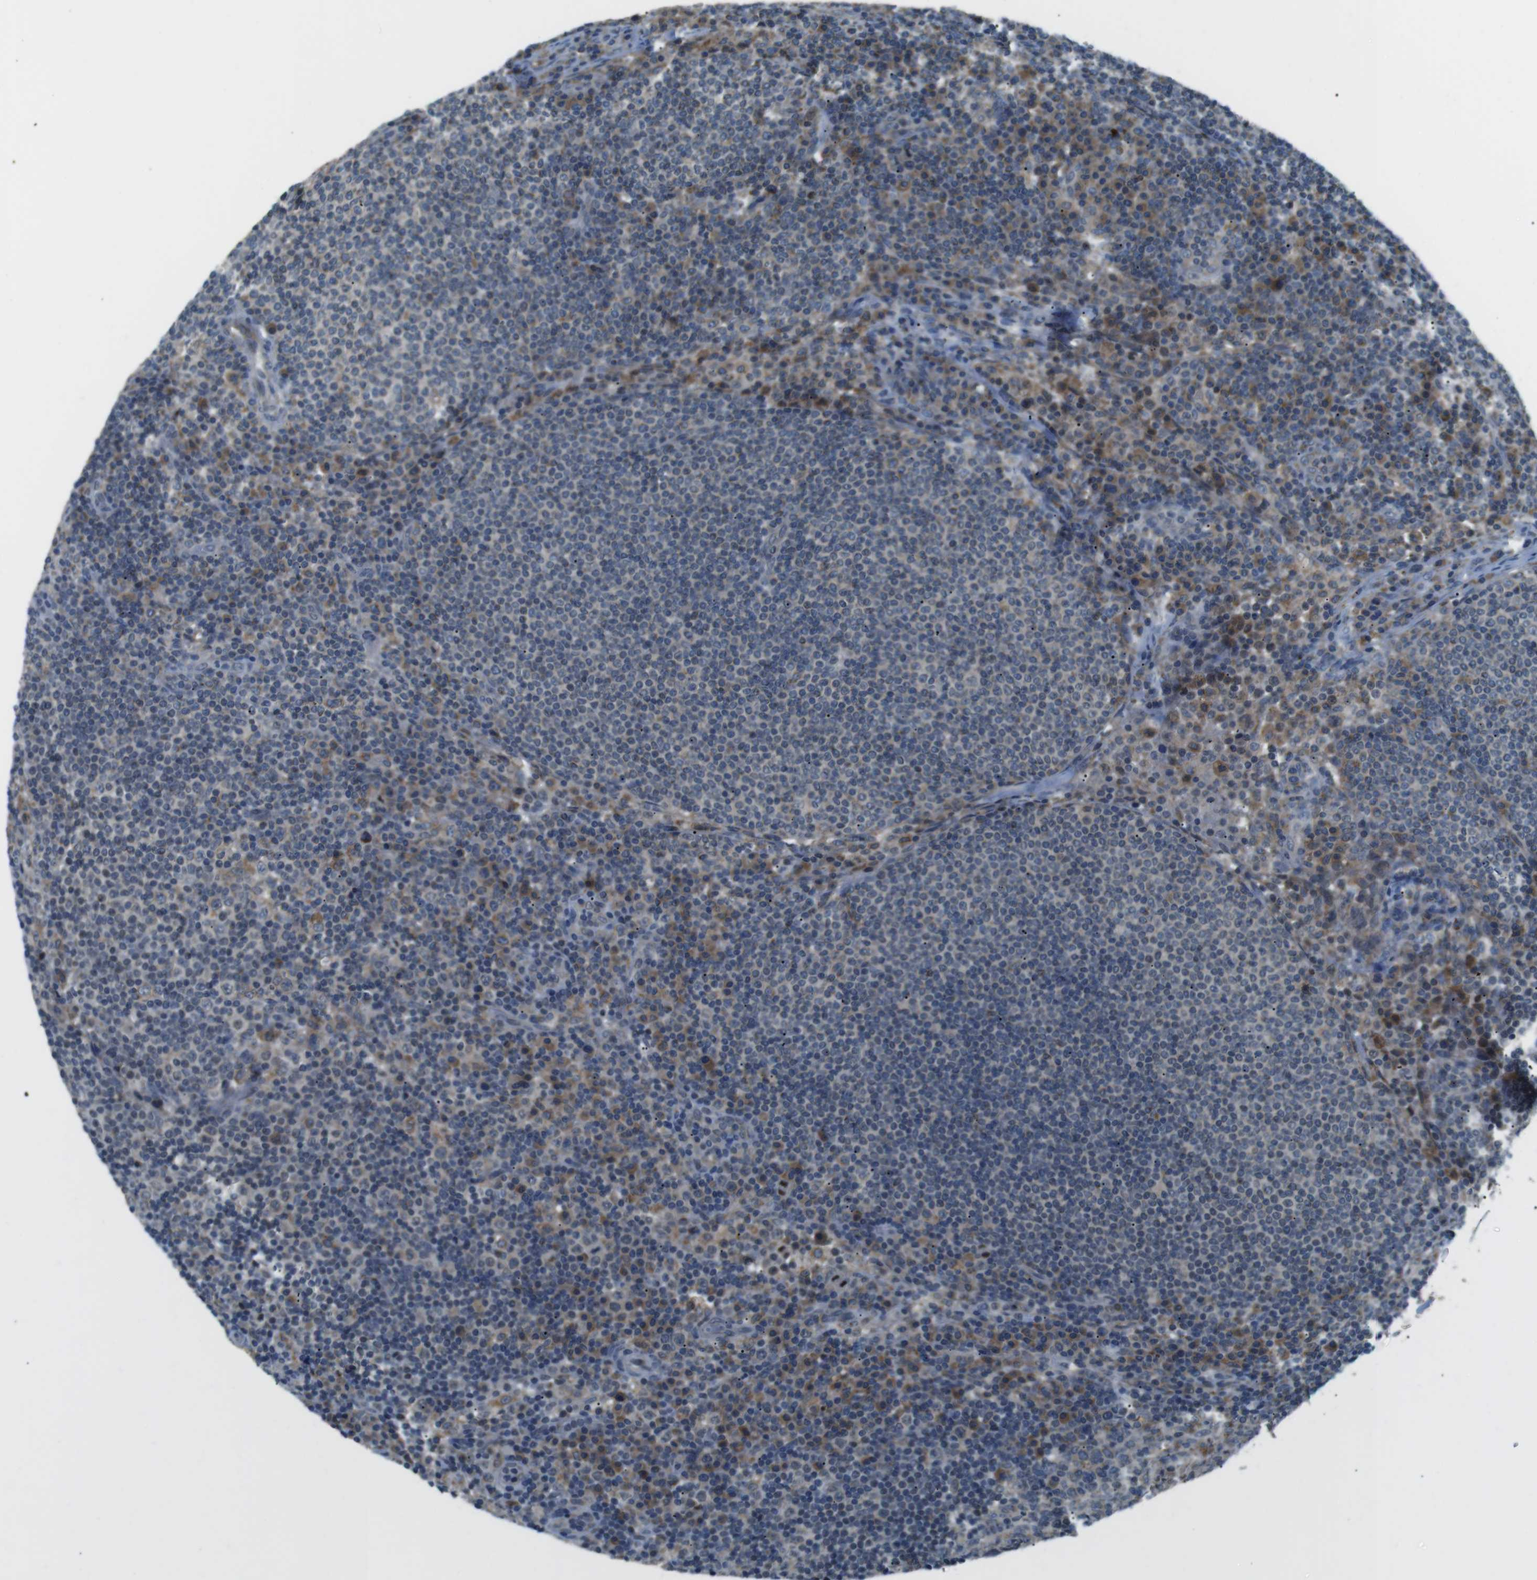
{"staining": {"intensity": "negative", "quantity": "none", "location": "none"}, "tissue": "lymph node", "cell_type": "Germinal center cells", "image_type": "normal", "snomed": [{"axis": "morphology", "description": "Normal tissue, NOS"}, {"axis": "topography", "description": "Lymph node"}], "caption": "This is an IHC photomicrograph of benign human lymph node. There is no staining in germinal center cells.", "gene": "FAM3B", "patient": {"sex": "female", "age": 53}}